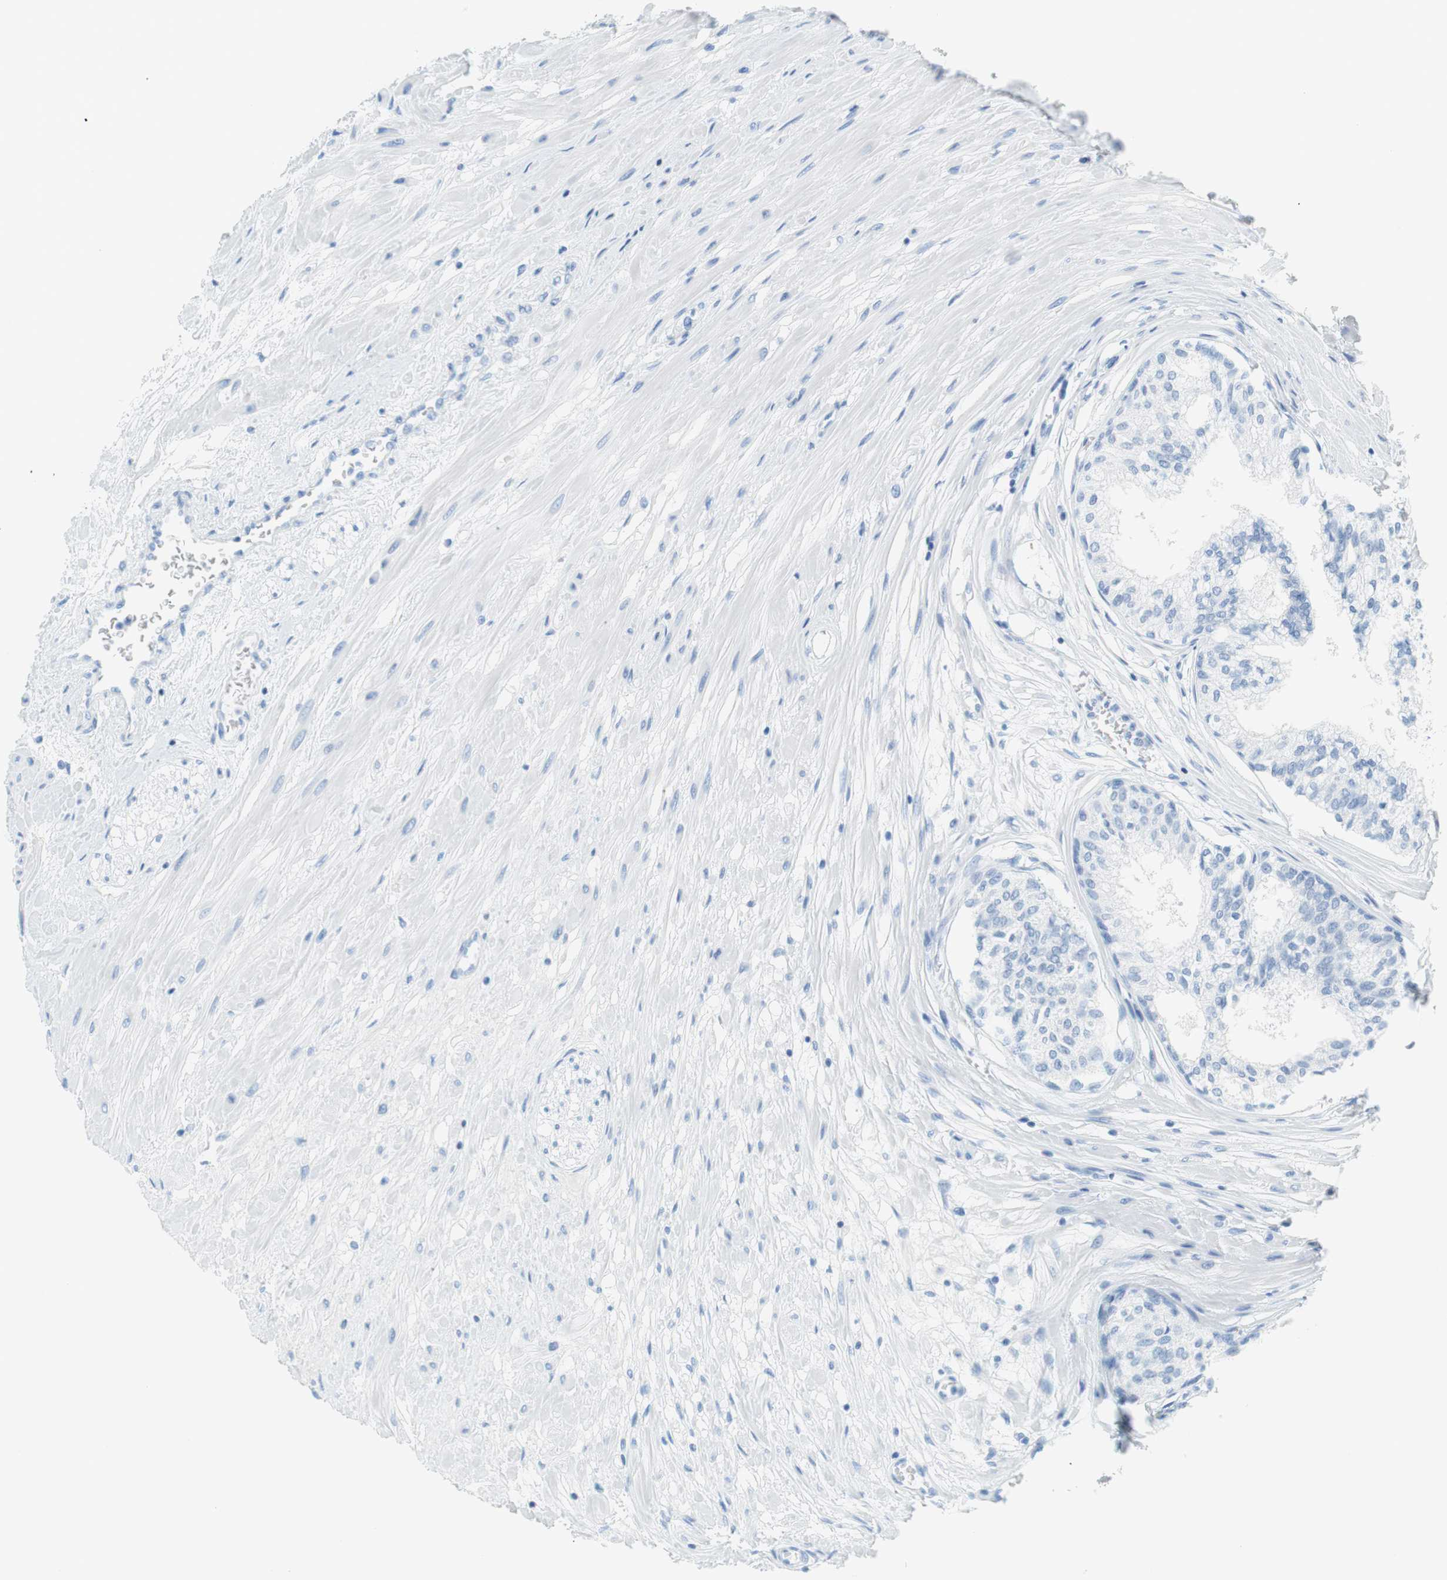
{"staining": {"intensity": "negative", "quantity": "none", "location": "none"}, "tissue": "prostate", "cell_type": "Glandular cells", "image_type": "normal", "snomed": [{"axis": "morphology", "description": "Normal tissue, NOS"}, {"axis": "topography", "description": "Prostate"}, {"axis": "topography", "description": "Seminal veicle"}], "caption": "High power microscopy histopathology image of an immunohistochemistry (IHC) photomicrograph of unremarkable prostate, revealing no significant positivity in glandular cells.", "gene": "MYH1", "patient": {"sex": "male", "age": 60}}